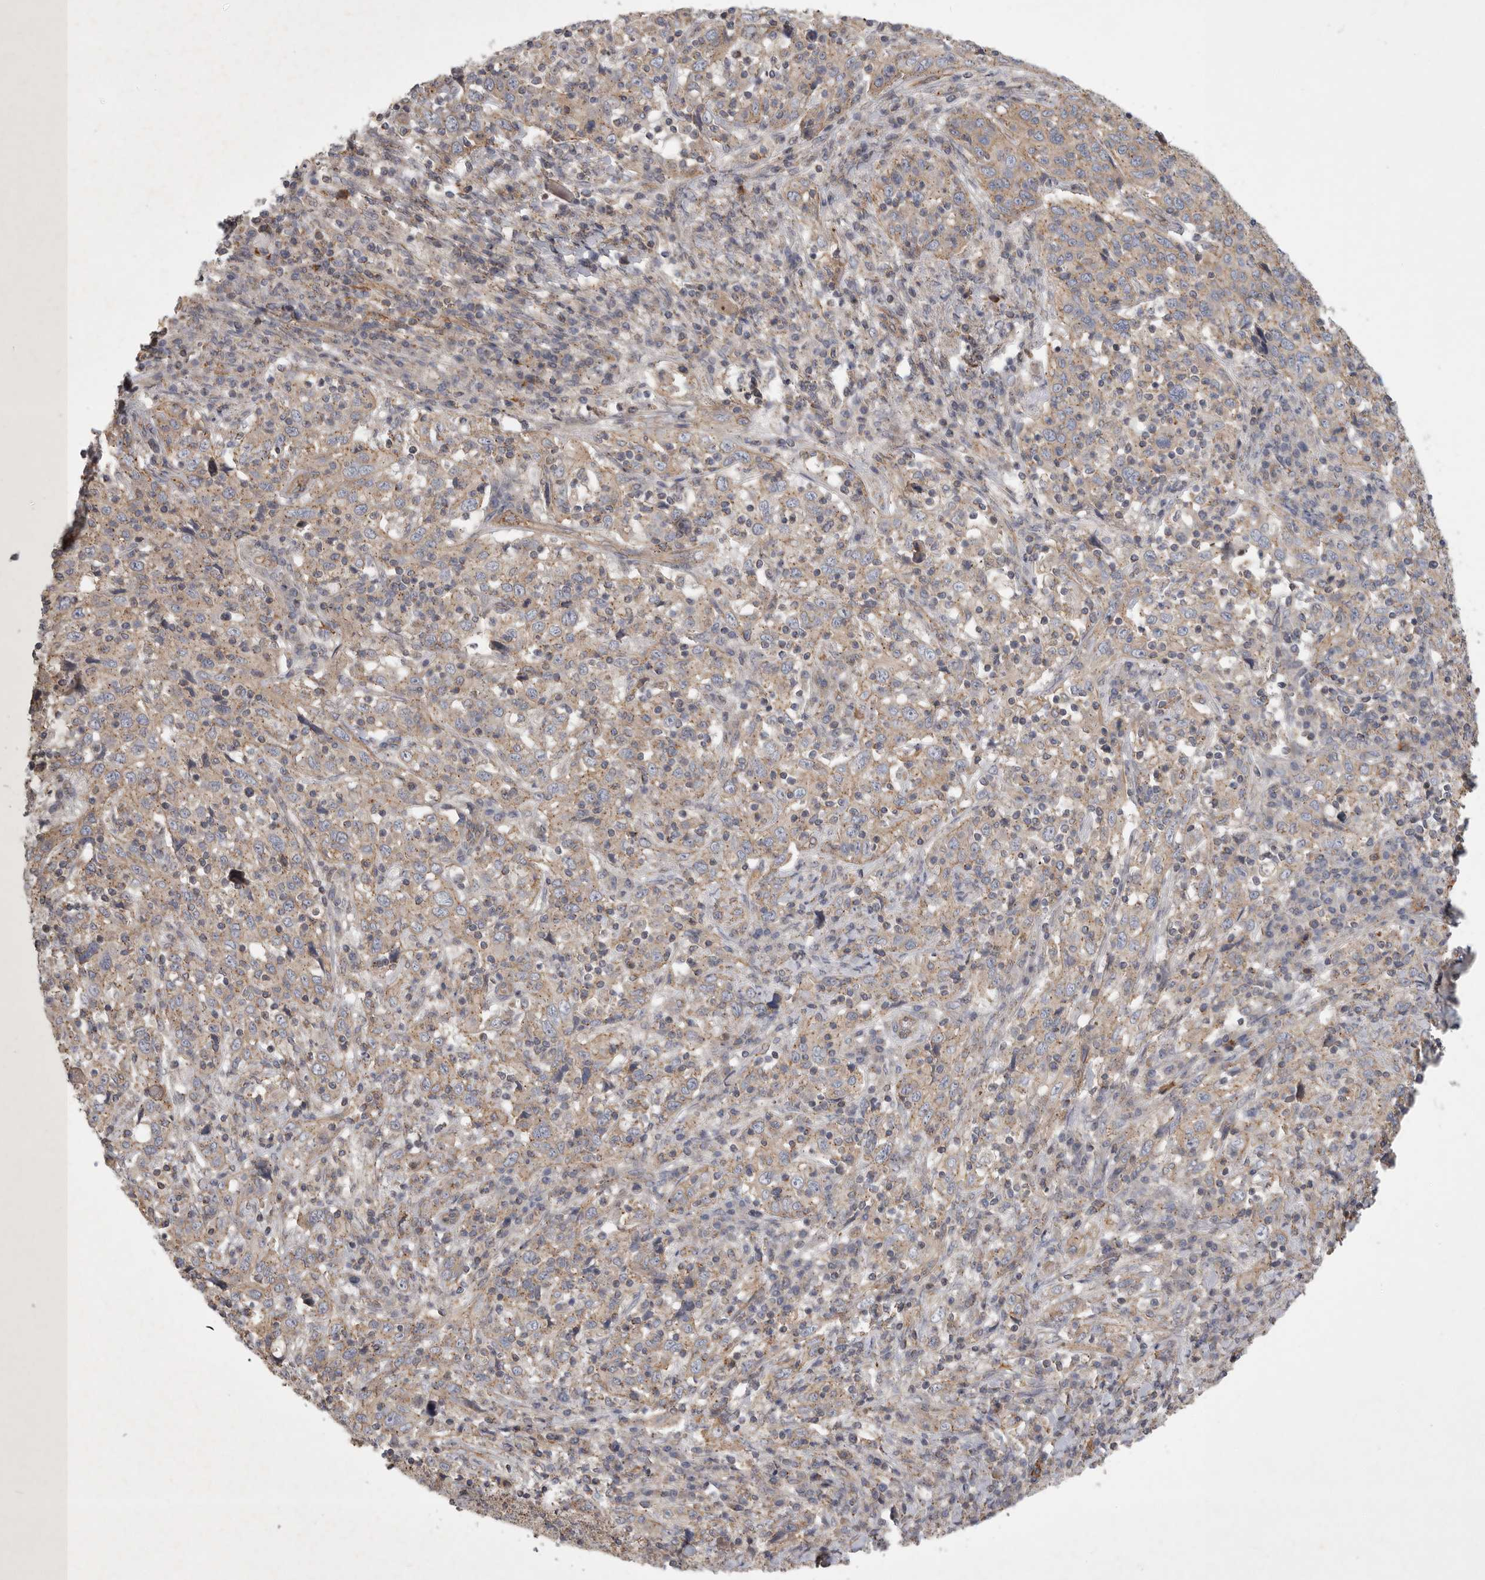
{"staining": {"intensity": "weak", "quantity": "25%-75%", "location": "cytoplasmic/membranous"}, "tissue": "cervical cancer", "cell_type": "Tumor cells", "image_type": "cancer", "snomed": [{"axis": "morphology", "description": "Squamous cell carcinoma, NOS"}, {"axis": "topography", "description": "Cervix"}], "caption": "The histopathology image displays immunohistochemical staining of cervical squamous cell carcinoma. There is weak cytoplasmic/membranous positivity is seen in approximately 25%-75% of tumor cells.", "gene": "MLPH", "patient": {"sex": "female", "age": 46}}